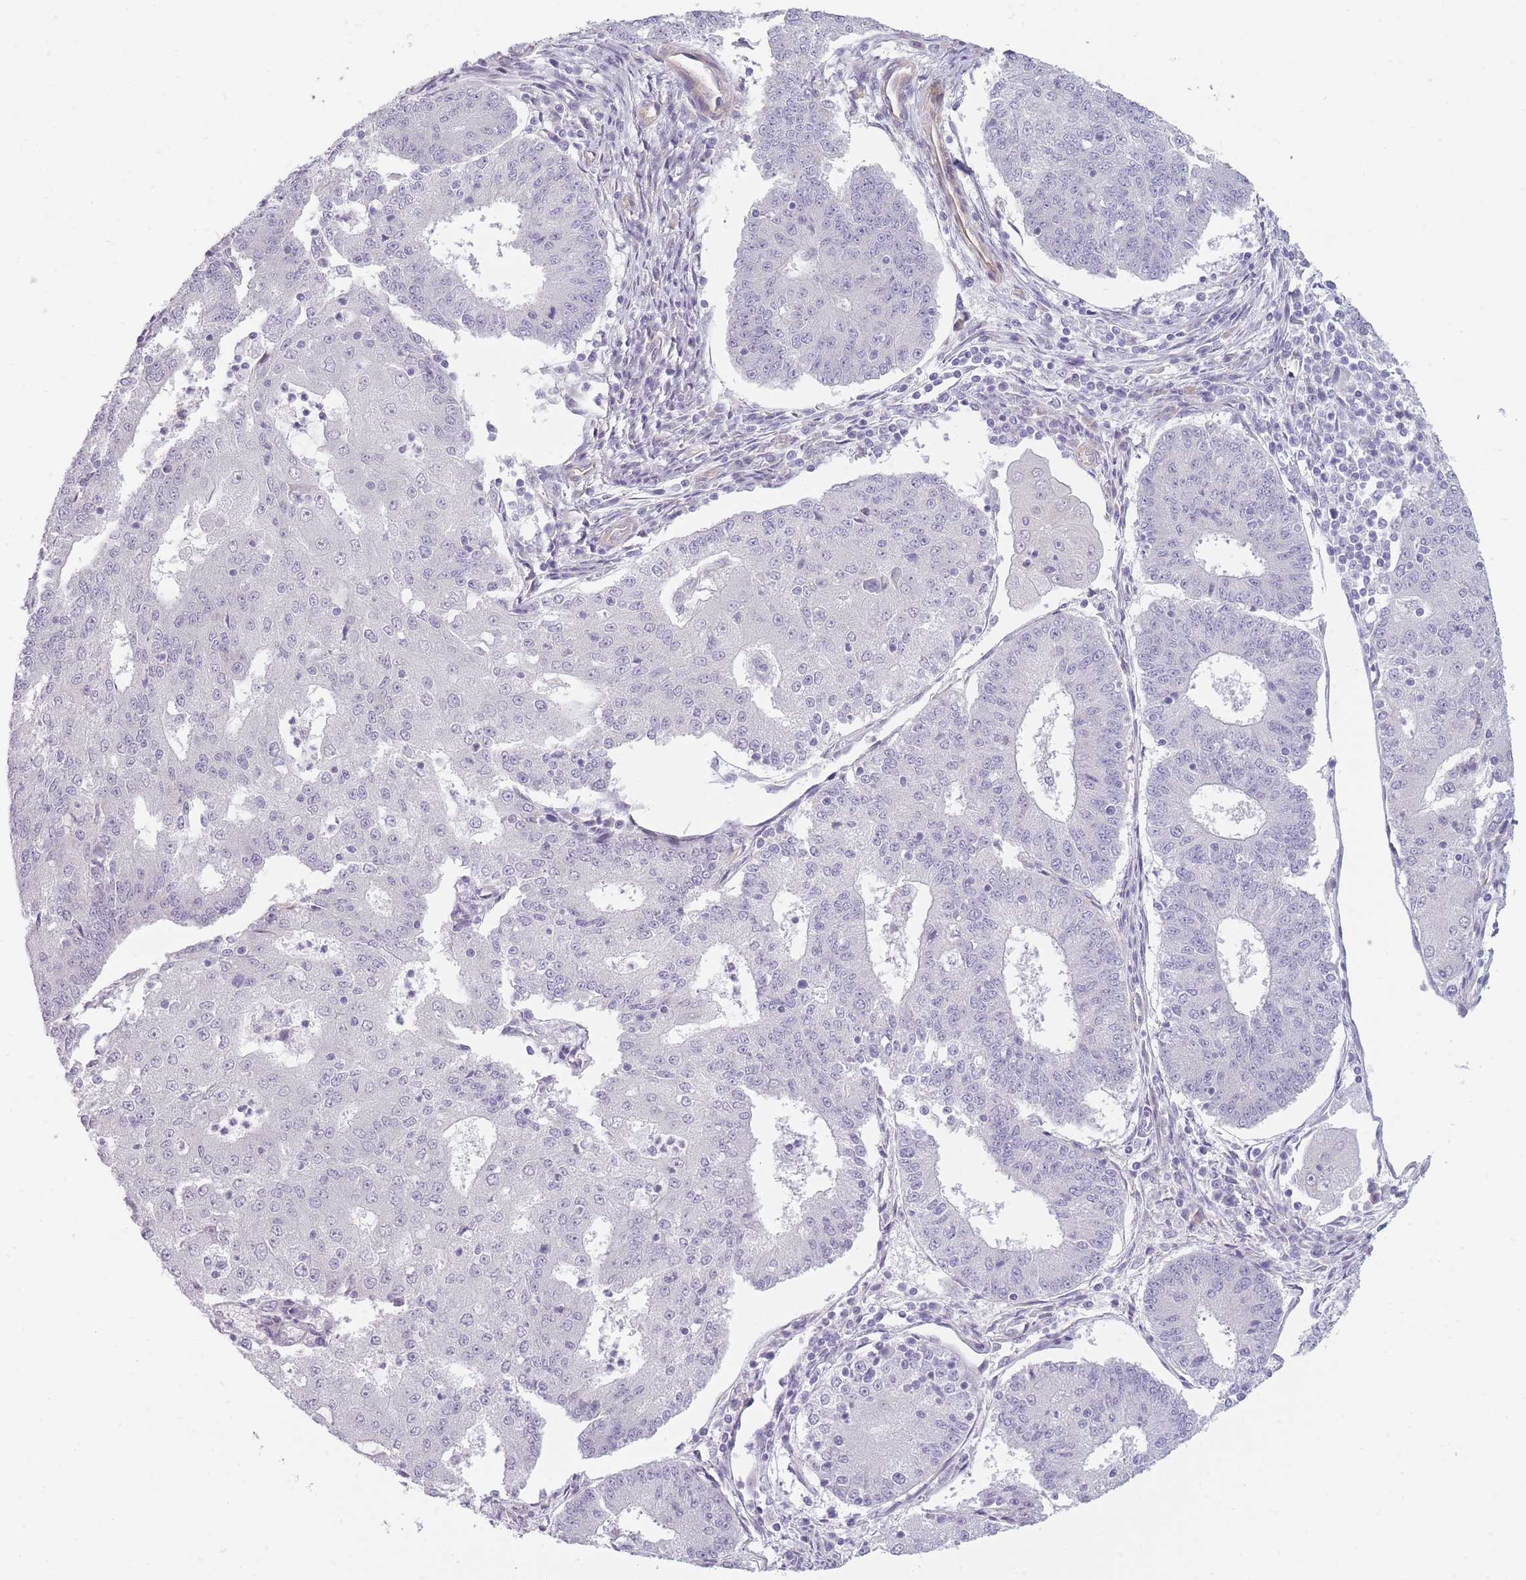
{"staining": {"intensity": "negative", "quantity": "none", "location": "none"}, "tissue": "endometrial cancer", "cell_type": "Tumor cells", "image_type": "cancer", "snomed": [{"axis": "morphology", "description": "Adenocarcinoma, NOS"}, {"axis": "topography", "description": "Endometrium"}], "caption": "There is no significant staining in tumor cells of adenocarcinoma (endometrial).", "gene": "OR6B3", "patient": {"sex": "female", "age": 56}}